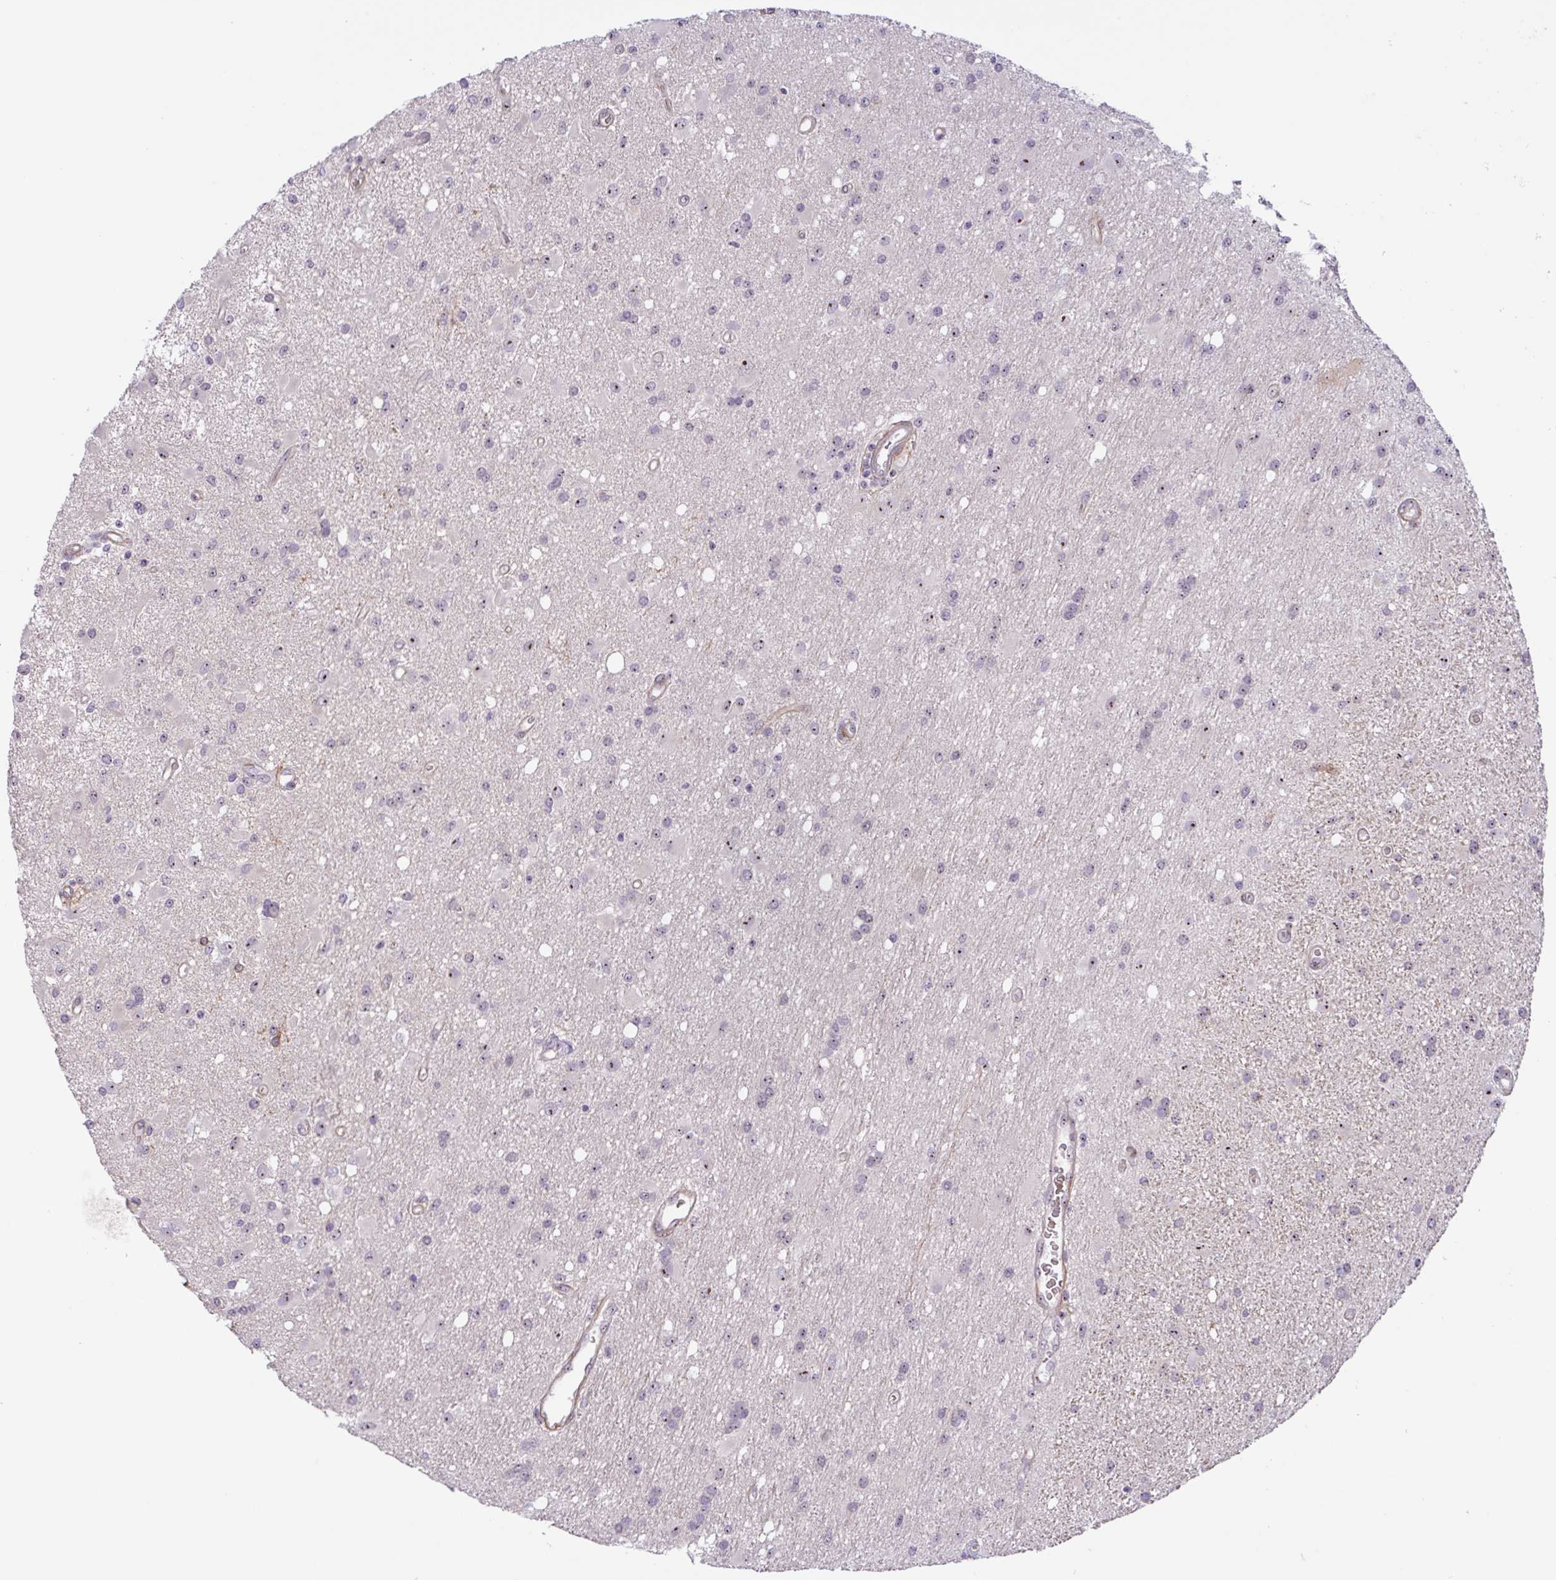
{"staining": {"intensity": "moderate", "quantity": "25%-75%", "location": "nuclear"}, "tissue": "glioma", "cell_type": "Tumor cells", "image_type": "cancer", "snomed": [{"axis": "morphology", "description": "Glioma, malignant, High grade"}, {"axis": "topography", "description": "Brain"}], "caption": "There is medium levels of moderate nuclear expression in tumor cells of glioma, as demonstrated by immunohistochemical staining (brown color).", "gene": "MXRA8", "patient": {"sex": "male", "age": 67}}